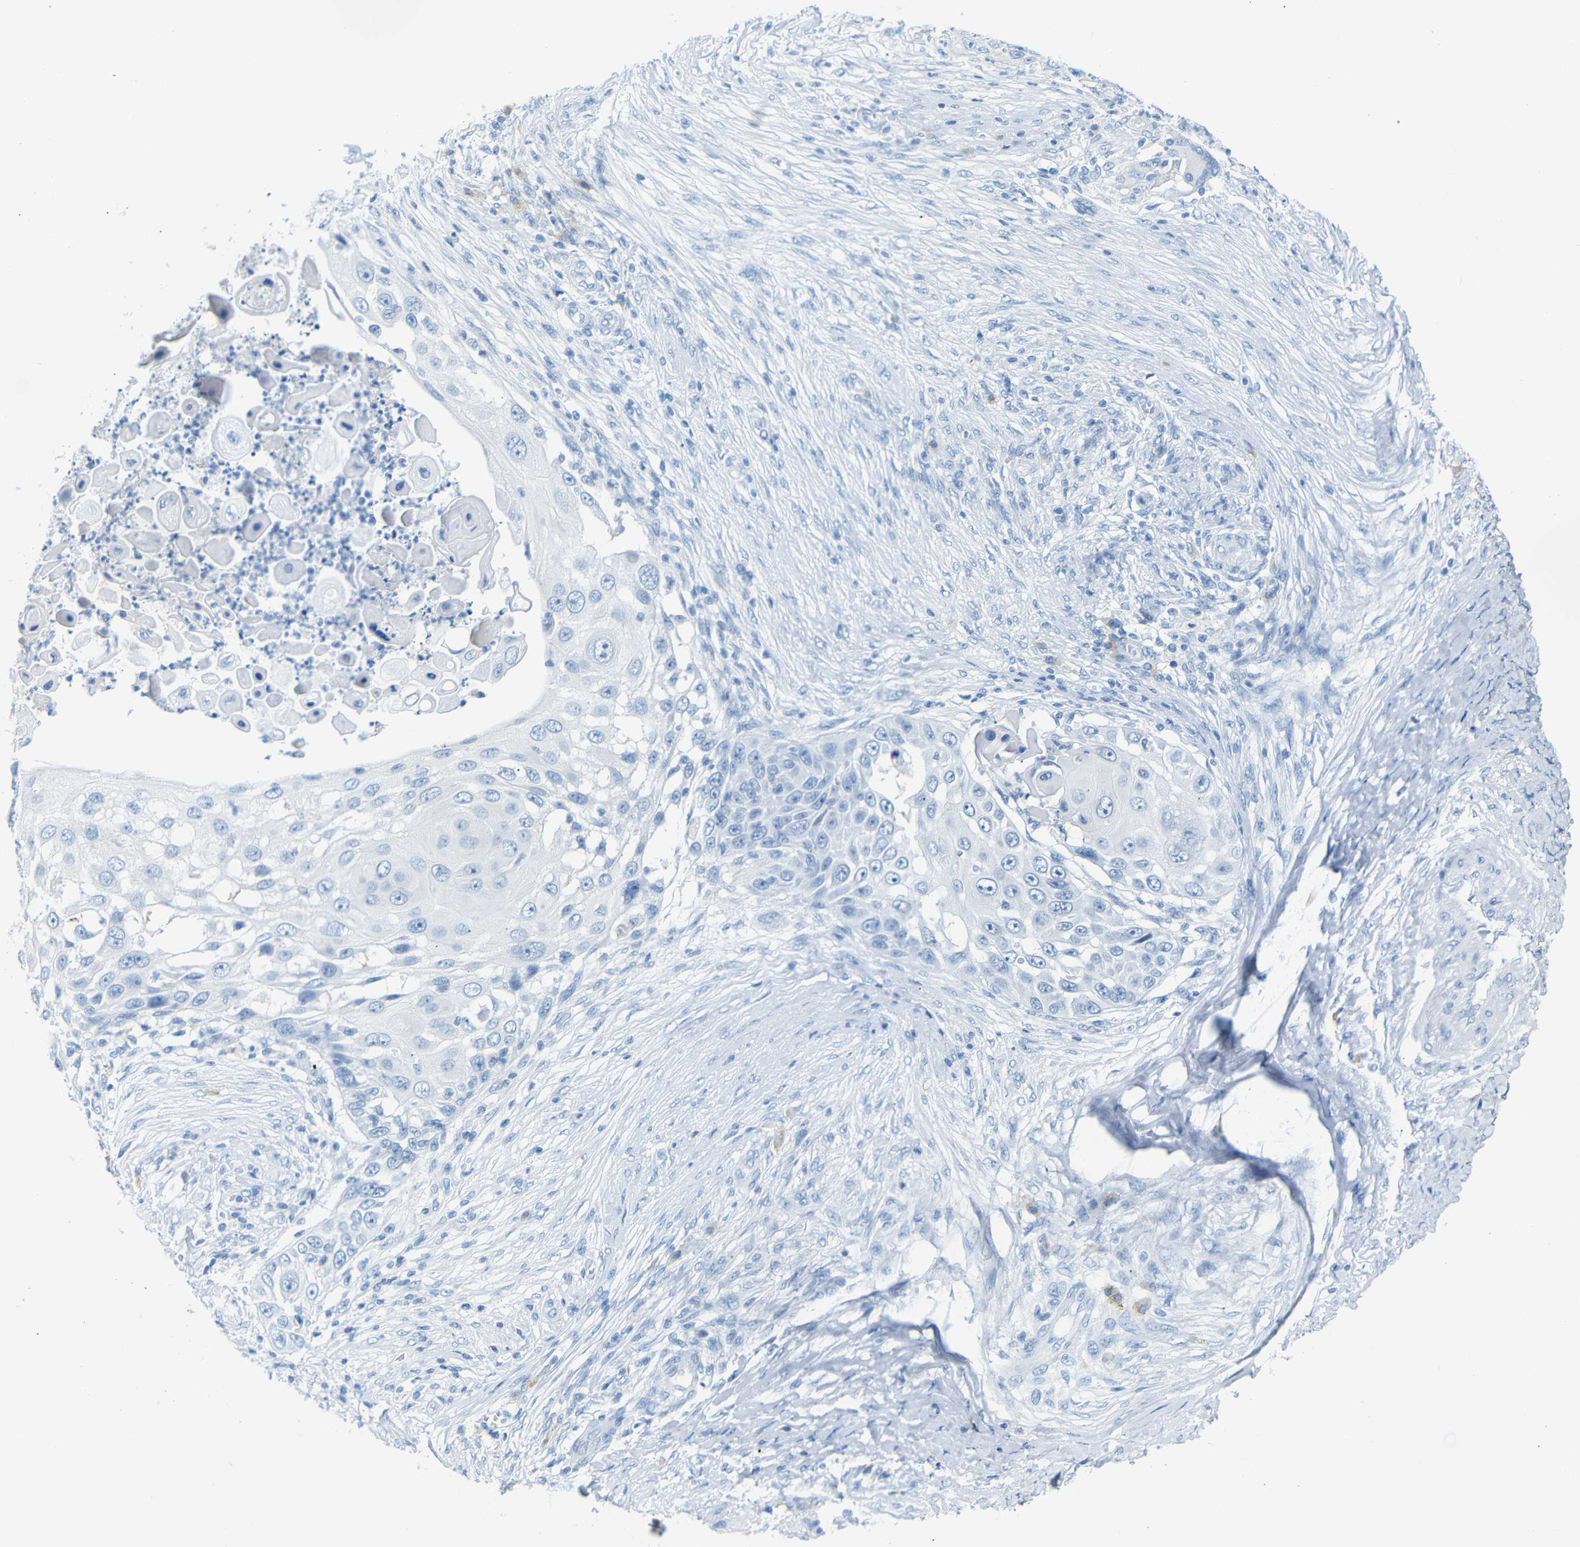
{"staining": {"intensity": "negative", "quantity": "none", "location": "none"}, "tissue": "skin cancer", "cell_type": "Tumor cells", "image_type": "cancer", "snomed": [{"axis": "morphology", "description": "Squamous cell carcinoma, NOS"}, {"axis": "topography", "description": "Skin"}], "caption": "Skin cancer was stained to show a protein in brown. There is no significant staining in tumor cells.", "gene": "FCRL1", "patient": {"sex": "female", "age": 44}}